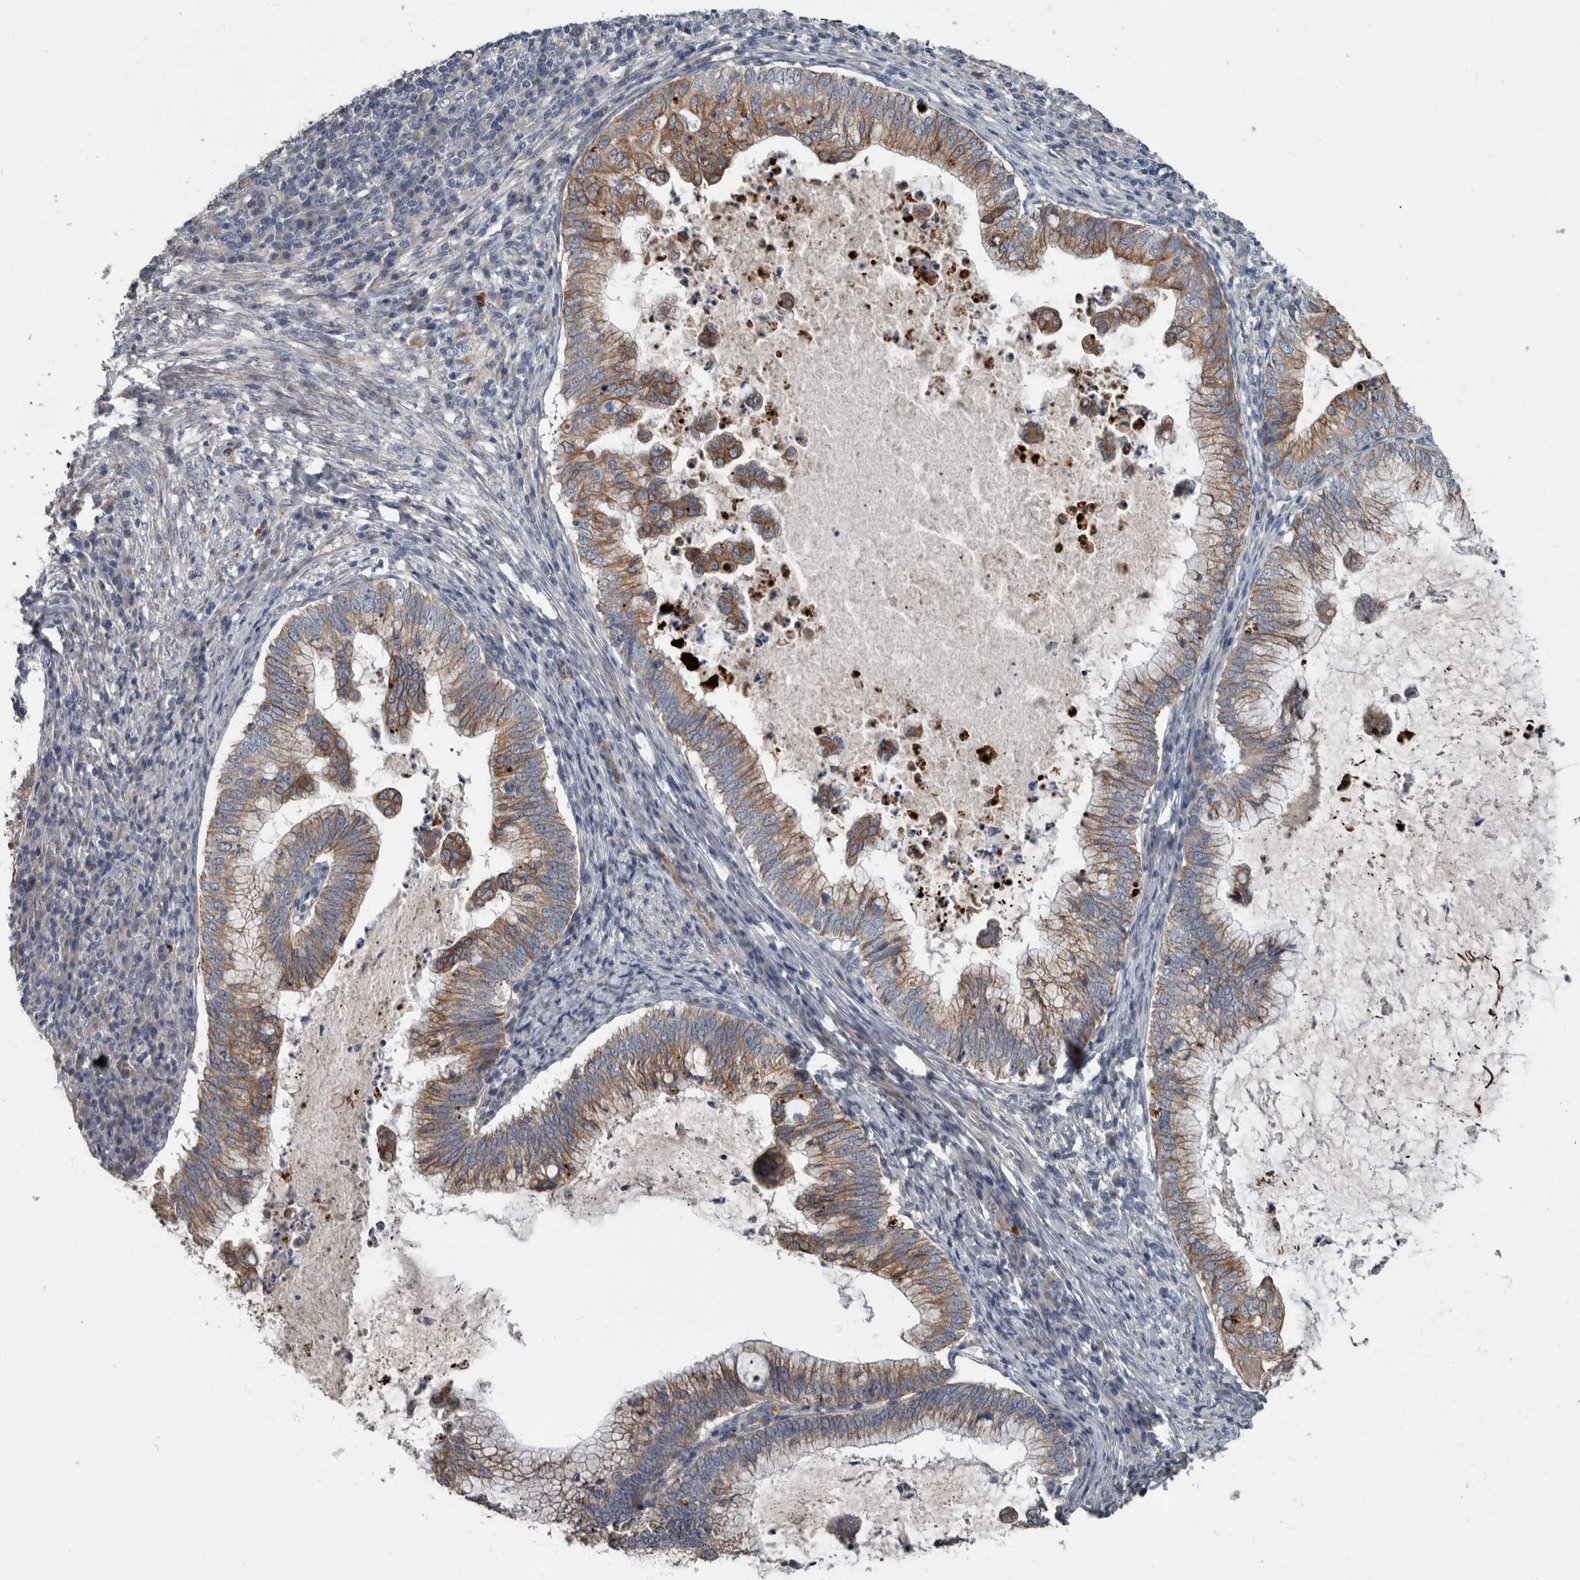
{"staining": {"intensity": "moderate", "quantity": ">75%", "location": "cytoplasmic/membranous"}, "tissue": "cervical cancer", "cell_type": "Tumor cells", "image_type": "cancer", "snomed": [{"axis": "morphology", "description": "Adenocarcinoma, NOS"}, {"axis": "topography", "description": "Cervix"}], "caption": "This image displays cervical adenocarcinoma stained with immunohistochemistry (IHC) to label a protein in brown. The cytoplasmic/membranous of tumor cells show moderate positivity for the protein. Nuclei are counter-stained blue.", "gene": "DPY19L4", "patient": {"sex": "female", "age": 36}}